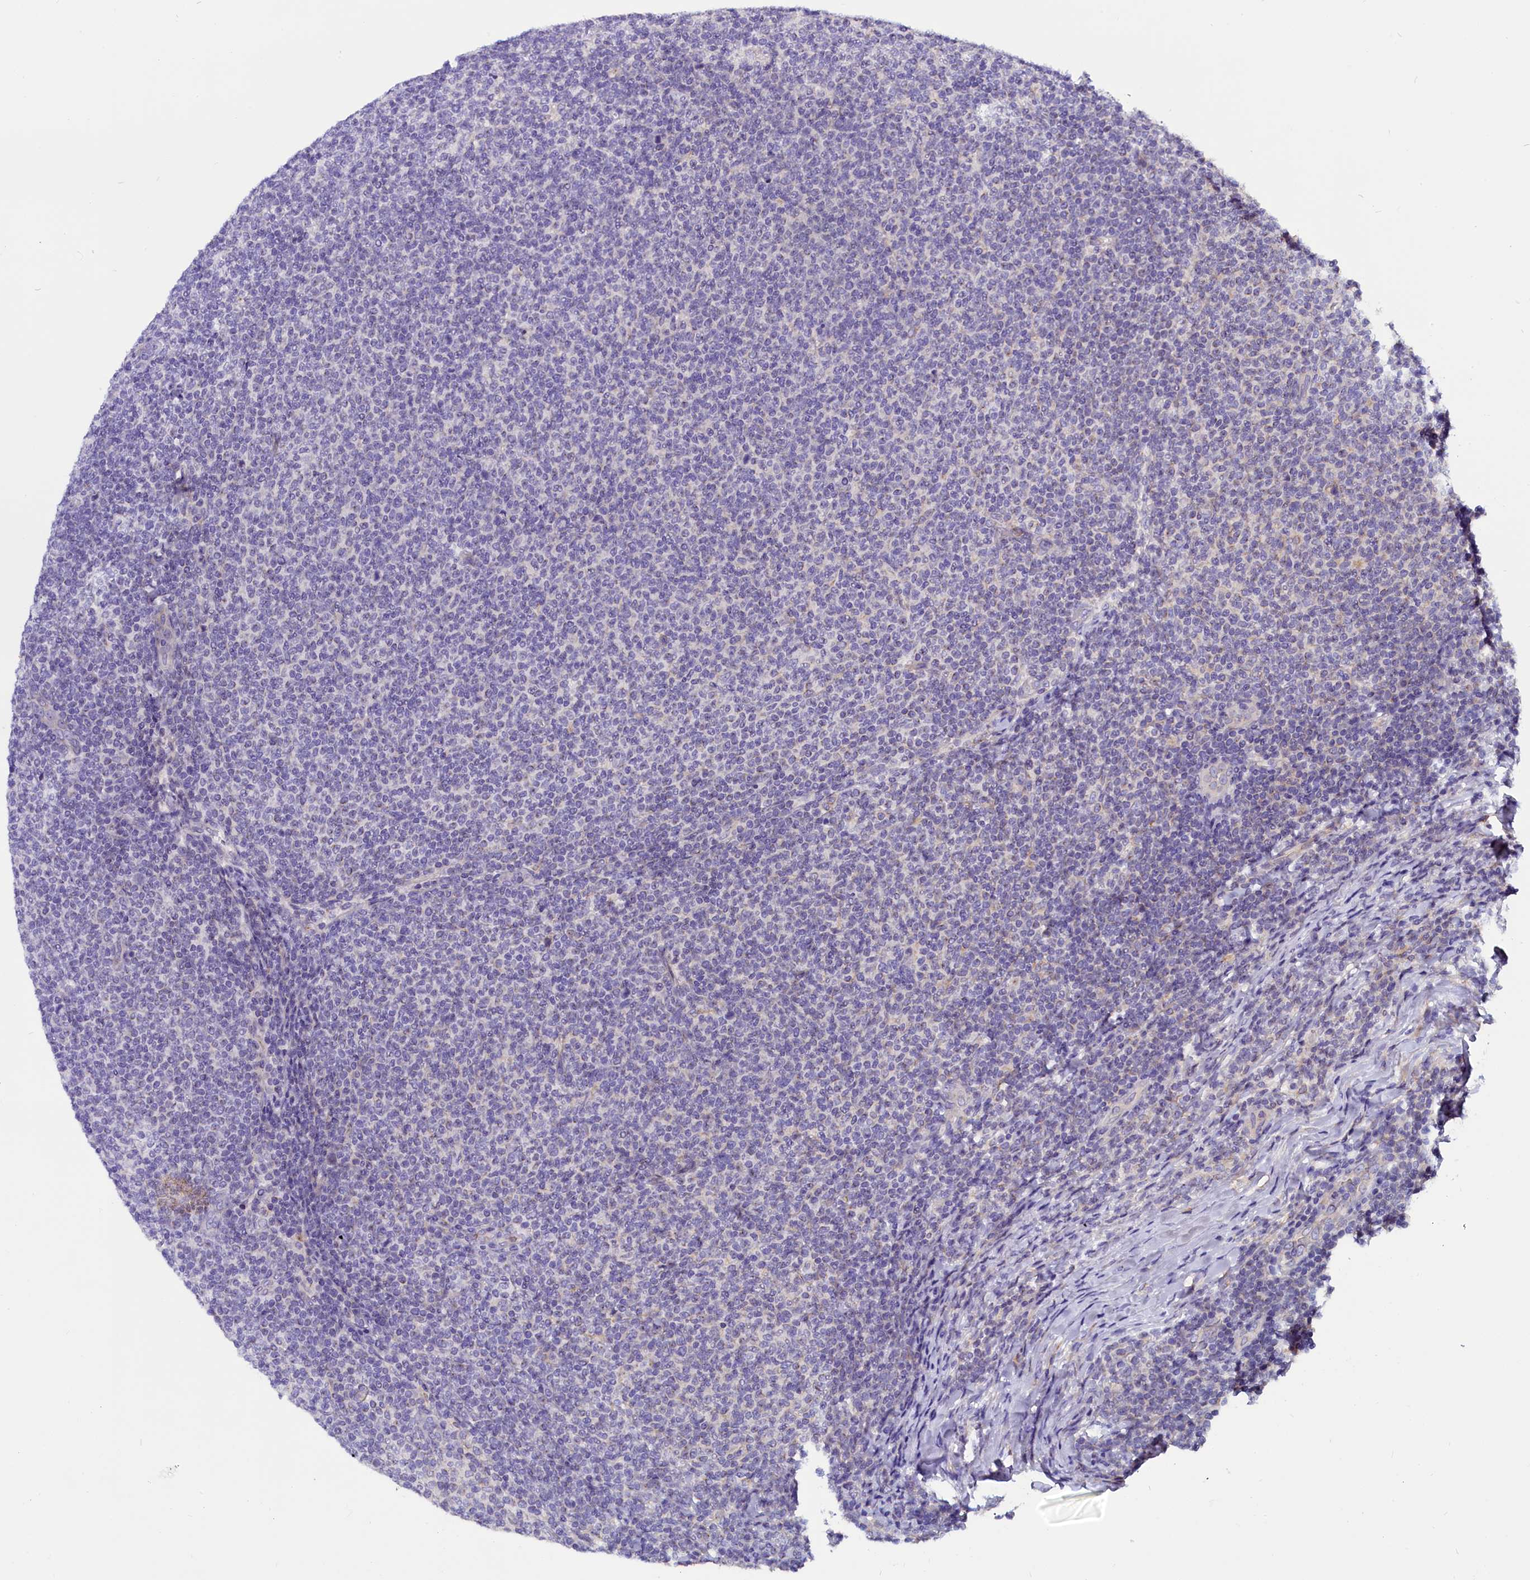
{"staining": {"intensity": "negative", "quantity": "none", "location": "none"}, "tissue": "lymphoma", "cell_type": "Tumor cells", "image_type": "cancer", "snomed": [{"axis": "morphology", "description": "Malignant lymphoma, non-Hodgkin's type, Low grade"}, {"axis": "topography", "description": "Lymph node"}], "caption": "Immunohistochemical staining of lymphoma reveals no significant positivity in tumor cells.", "gene": "CEP170", "patient": {"sex": "male", "age": 66}}